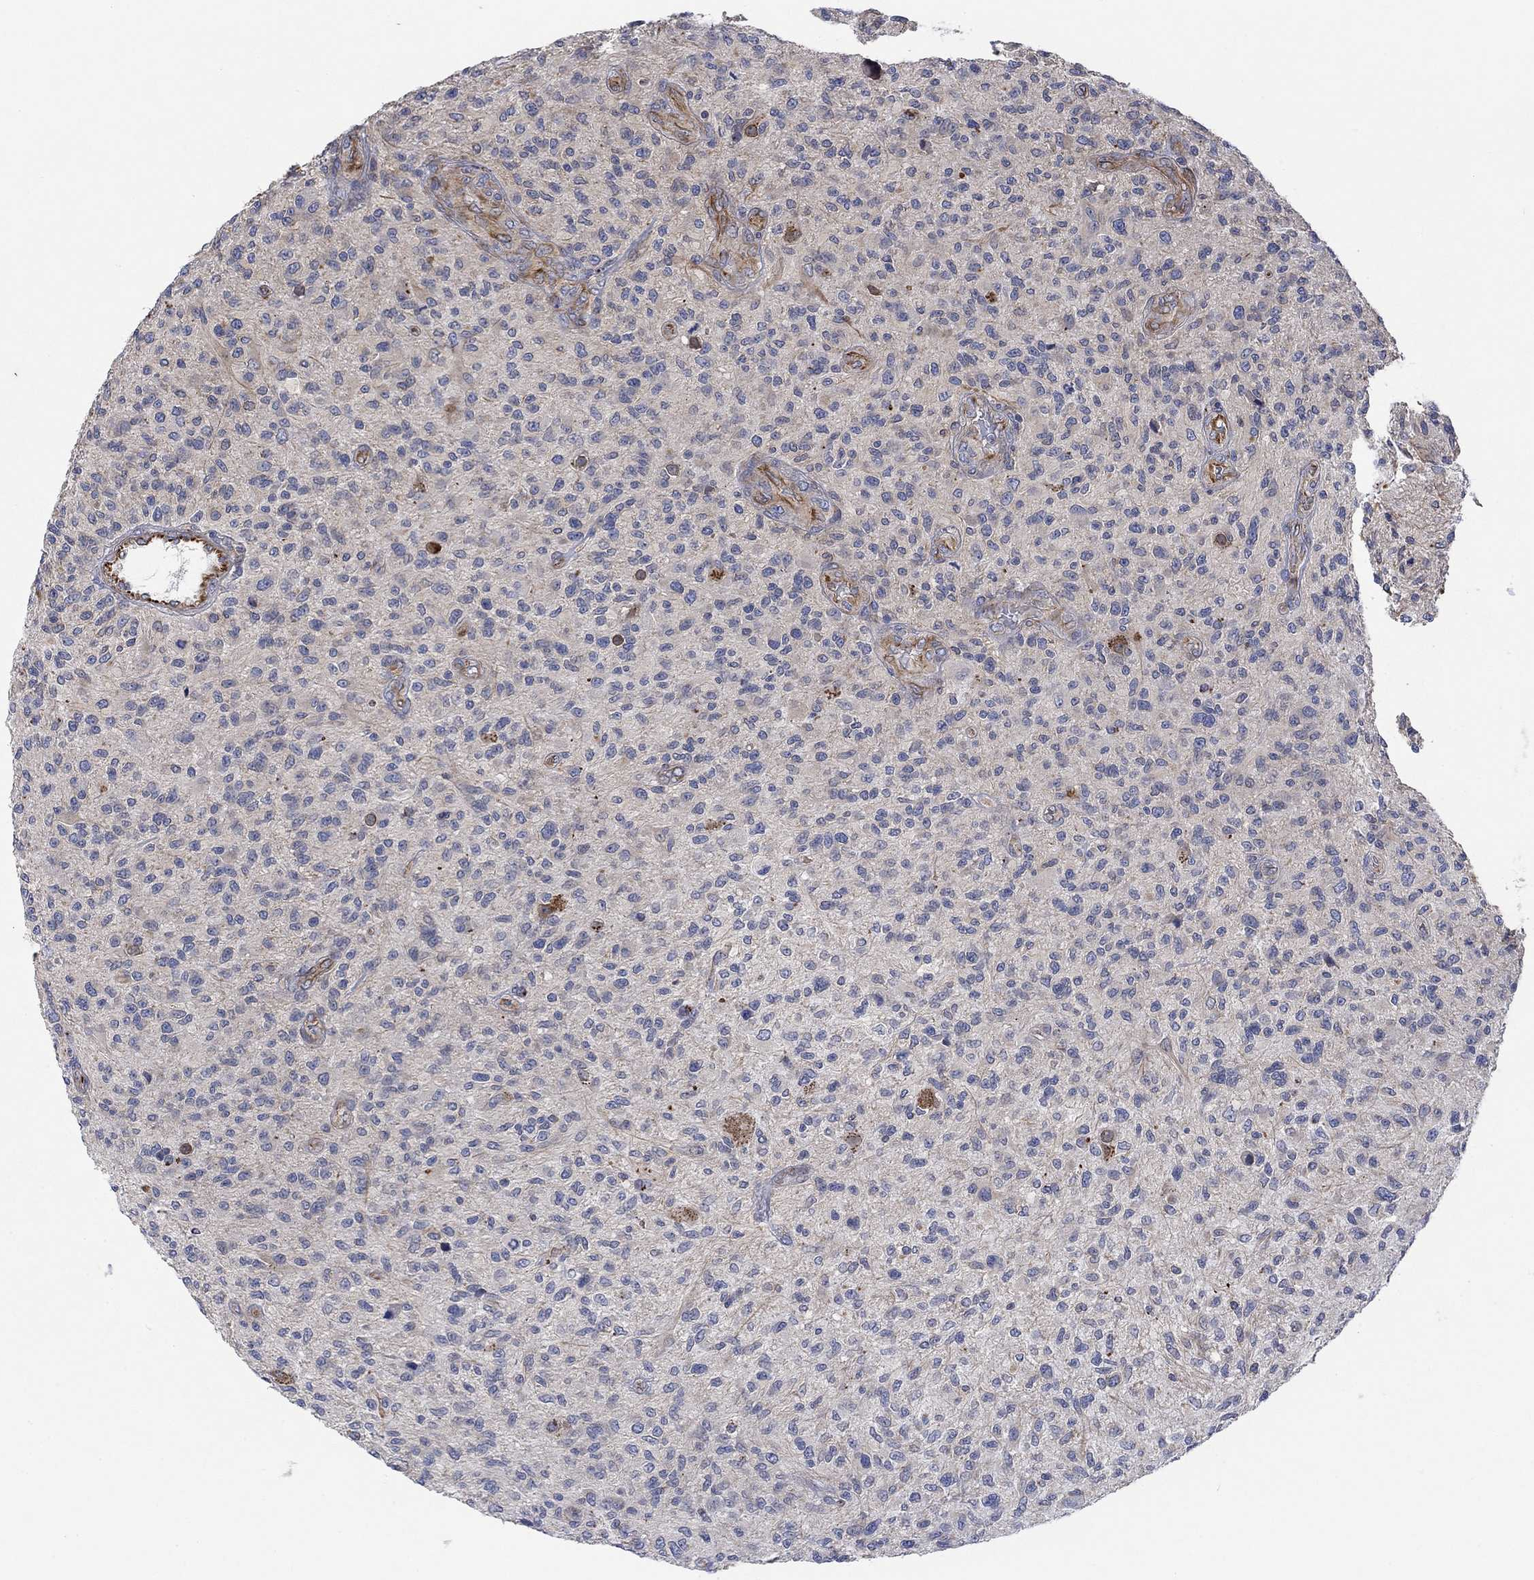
{"staining": {"intensity": "negative", "quantity": "none", "location": "none"}, "tissue": "glioma", "cell_type": "Tumor cells", "image_type": "cancer", "snomed": [{"axis": "morphology", "description": "Glioma, malignant, High grade"}, {"axis": "topography", "description": "Brain"}], "caption": "The micrograph displays no staining of tumor cells in glioma. (DAB (3,3'-diaminobenzidine) immunohistochemistry (IHC) with hematoxylin counter stain).", "gene": "CAMK1D", "patient": {"sex": "male", "age": 47}}